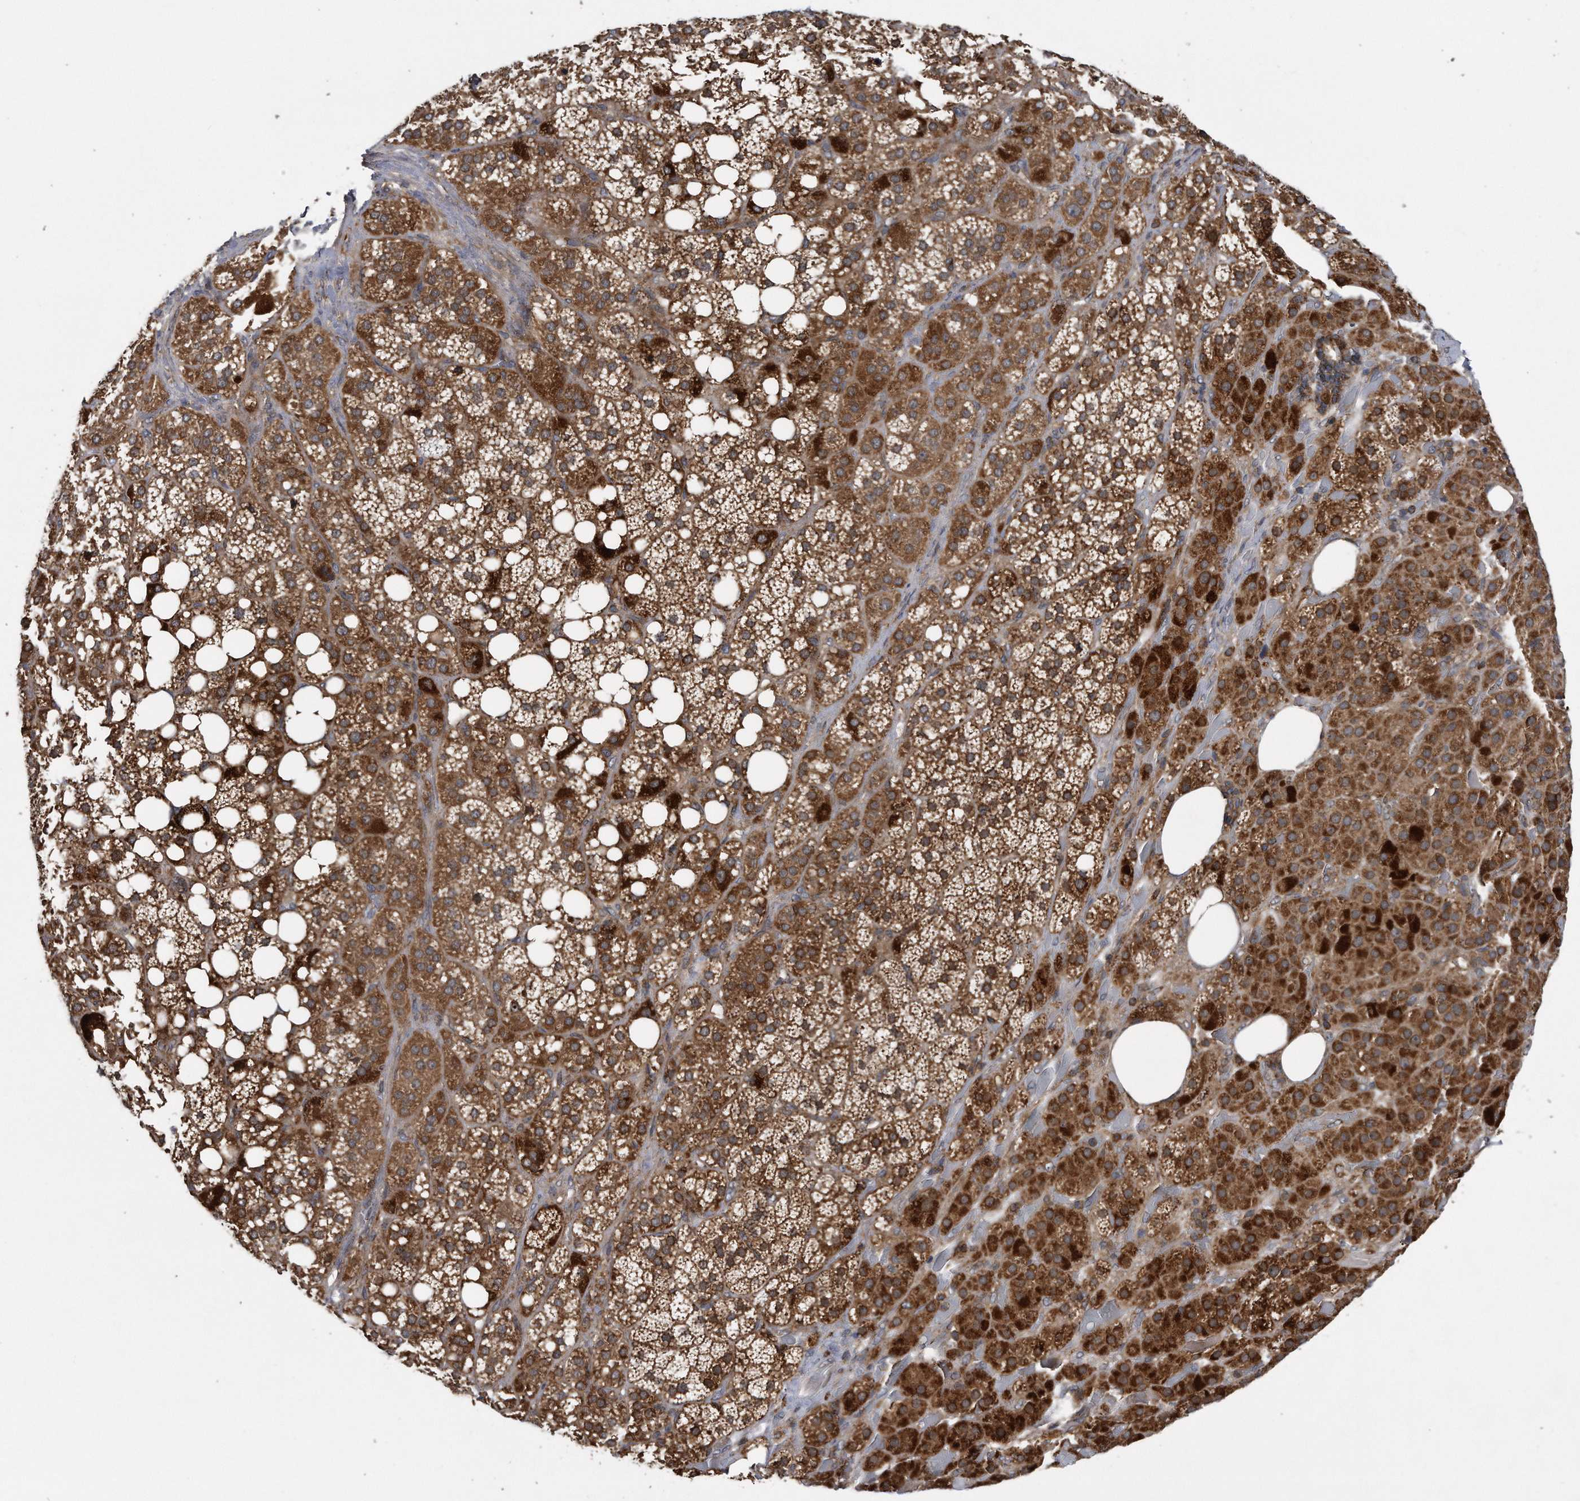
{"staining": {"intensity": "strong", "quantity": ">75%", "location": "cytoplasmic/membranous"}, "tissue": "adrenal gland", "cell_type": "Glandular cells", "image_type": "normal", "snomed": [{"axis": "morphology", "description": "Normal tissue, NOS"}, {"axis": "topography", "description": "Adrenal gland"}], "caption": "Immunohistochemical staining of unremarkable adrenal gland reveals strong cytoplasmic/membranous protein positivity in approximately >75% of glandular cells. The protein is shown in brown color, while the nuclei are stained blue.", "gene": "ALPK2", "patient": {"sex": "female", "age": 59}}